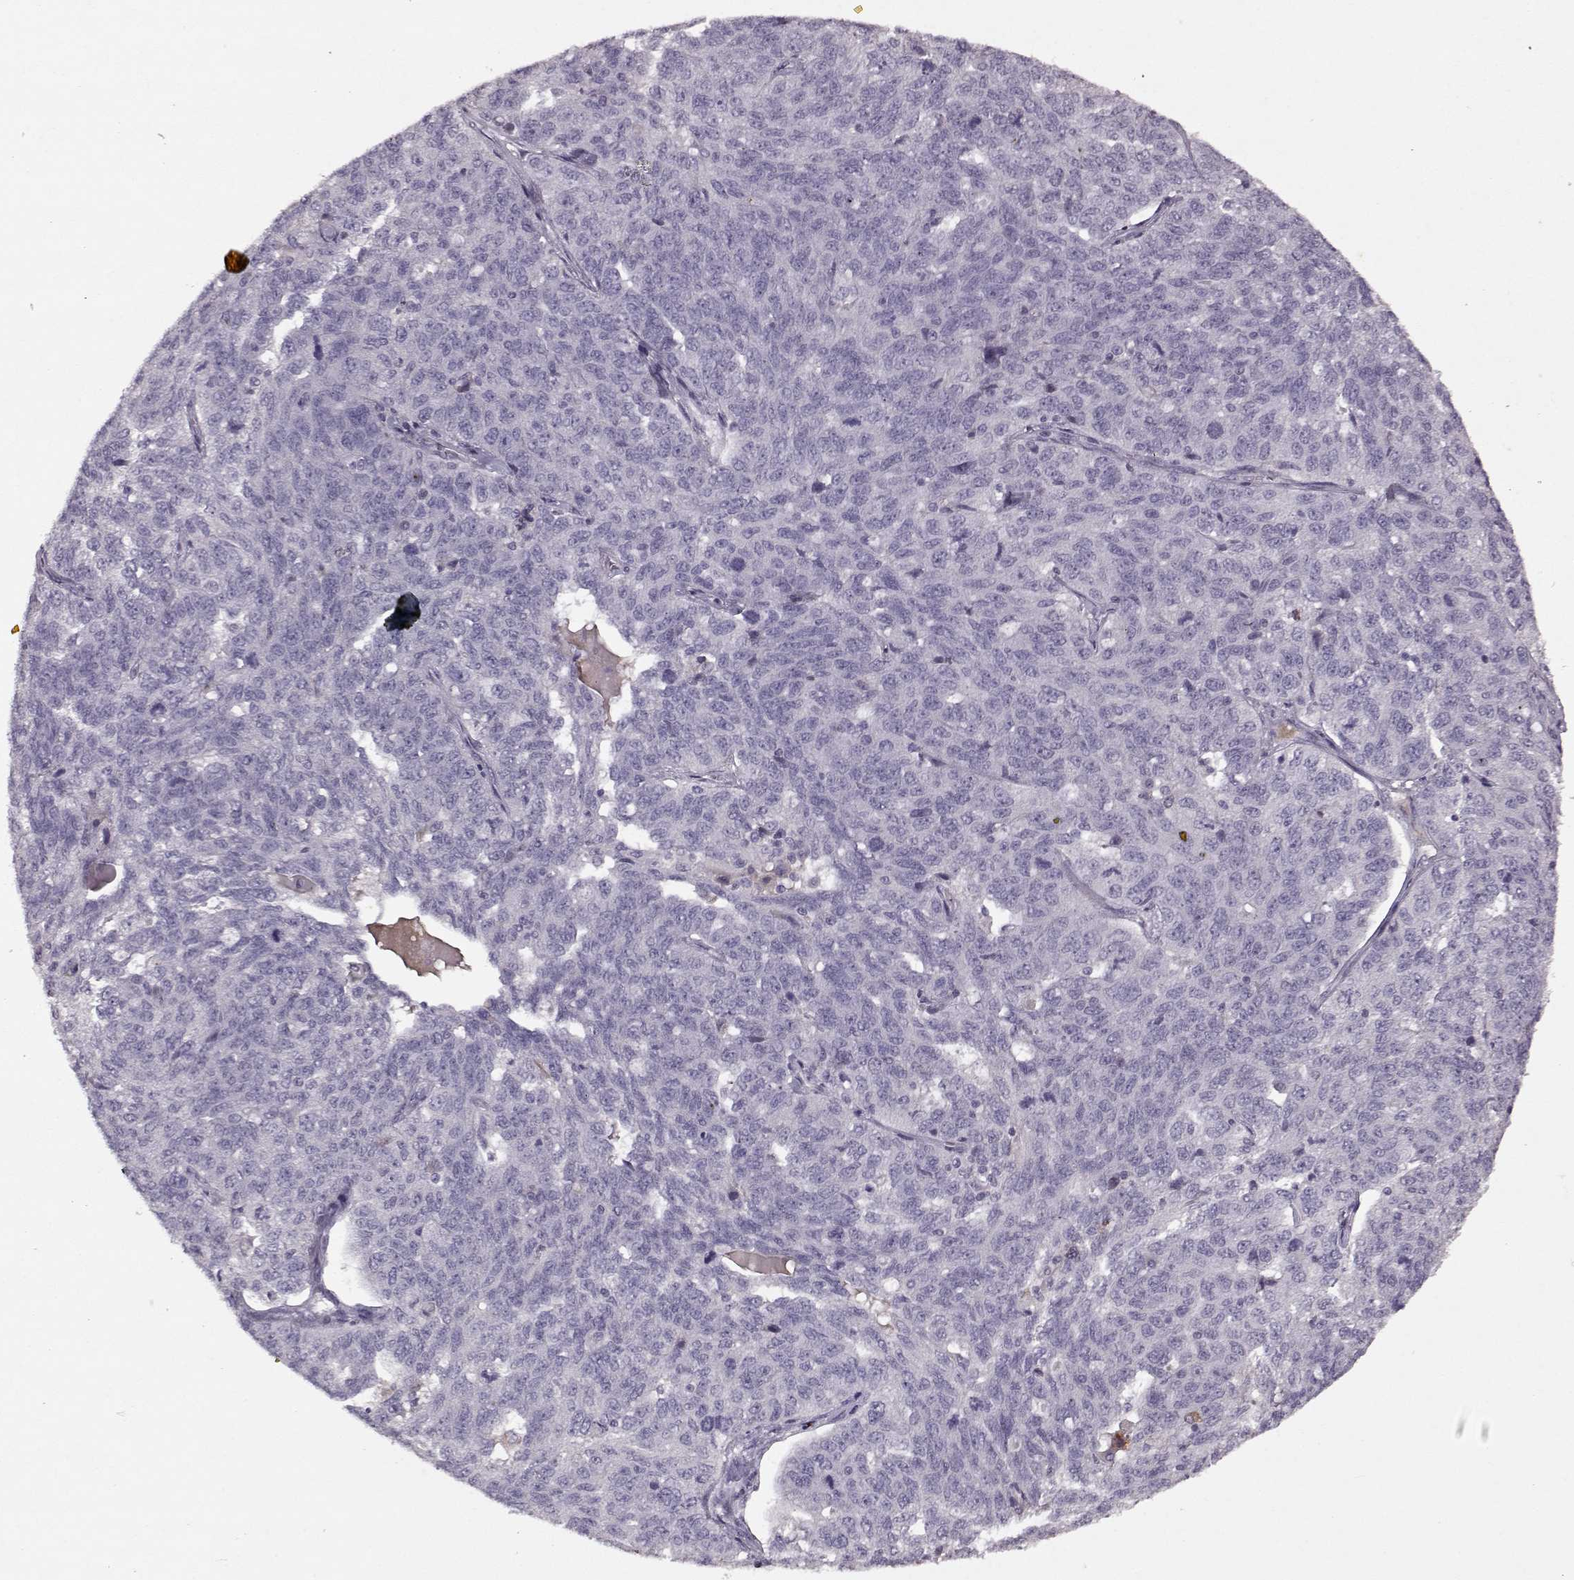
{"staining": {"intensity": "negative", "quantity": "none", "location": "none"}, "tissue": "ovarian cancer", "cell_type": "Tumor cells", "image_type": "cancer", "snomed": [{"axis": "morphology", "description": "Cystadenocarcinoma, serous, NOS"}, {"axis": "topography", "description": "Ovary"}], "caption": "Ovarian cancer stained for a protein using IHC displays no staining tumor cells.", "gene": "KRT9", "patient": {"sex": "female", "age": 71}}